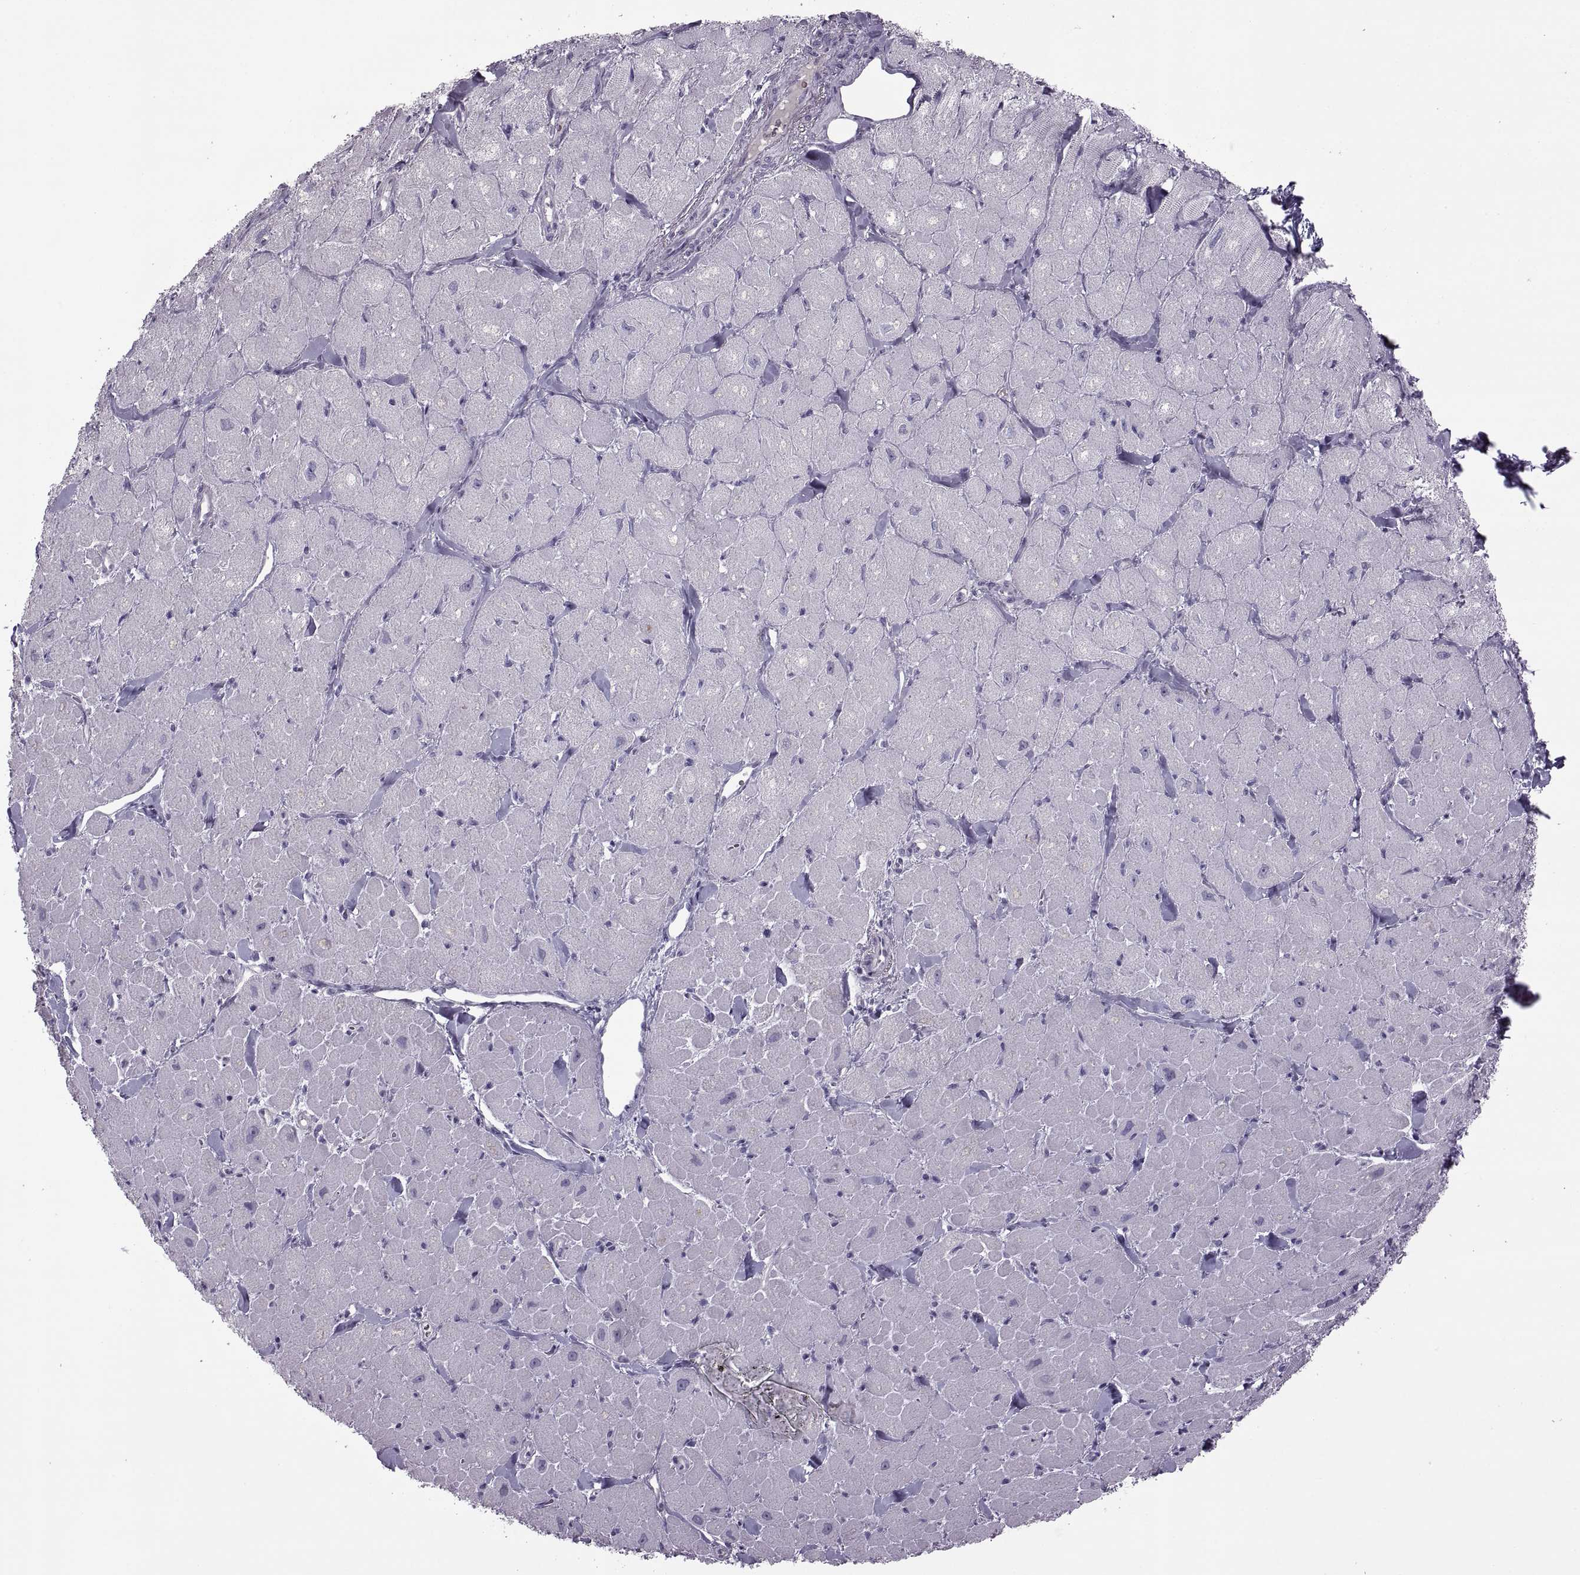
{"staining": {"intensity": "negative", "quantity": "none", "location": "none"}, "tissue": "heart muscle", "cell_type": "Cardiomyocytes", "image_type": "normal", "snomed": [{"axis": "morphology", "description": "Normal tissue, NOS"}, {"axis": "topography", "description": "Heart"}], "caption": "High magnification brightfield microscopy of normal heart muscle stained with DAB (3,3'-diaminobenzidine) (brown) and counterstained with hematoxylin (blue): cardiomyocytes show no significant staining. Nuclei are stained in blue.", "gene": "RSPH6A", "patient": {"sex": "male", "age": 60}}